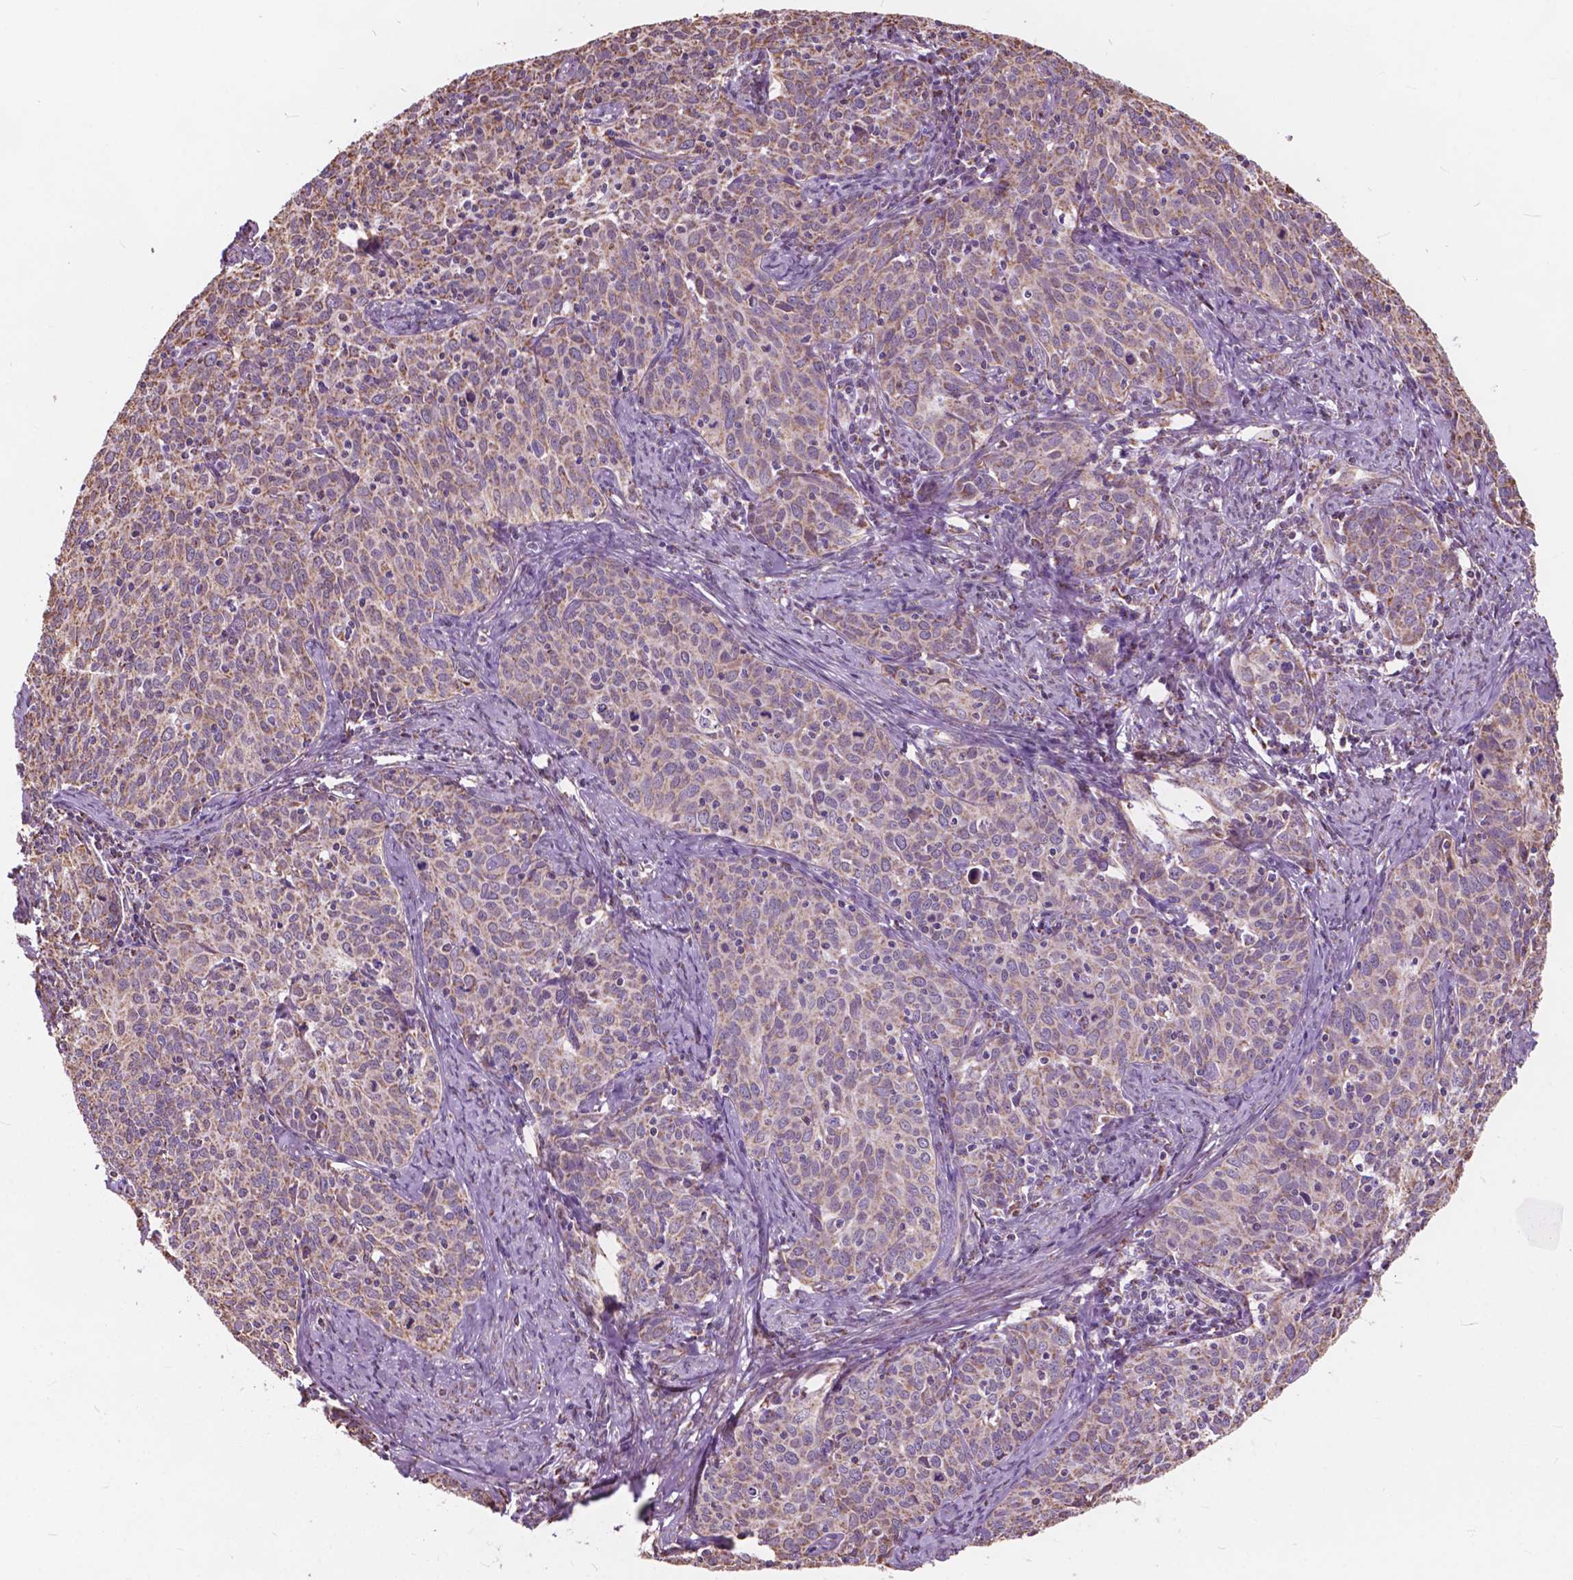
{"staining": {"intensity": "weak", "quantity": ">75%", "location": "cytoplasmic/membranous"}, "tissue": "cervical cancer", "cell_type": "Tumor cells", "image_type": "cancer", "snomed": [{"axis": "morphology", "description": "Squamous cell carcinoma, NOS"}, {"axis": "topography", "description": "Cervix"}], "caption": "IHC (DAB (3,3'-diaminobenzidine)) staining of human squamous cell carcinoma (cervical) reveals weak cytoplasmic/membranous protein staining in about >75% of tumor cells.", "gene": "SCOC", "patient": {"sex": "female", "age": 62}}